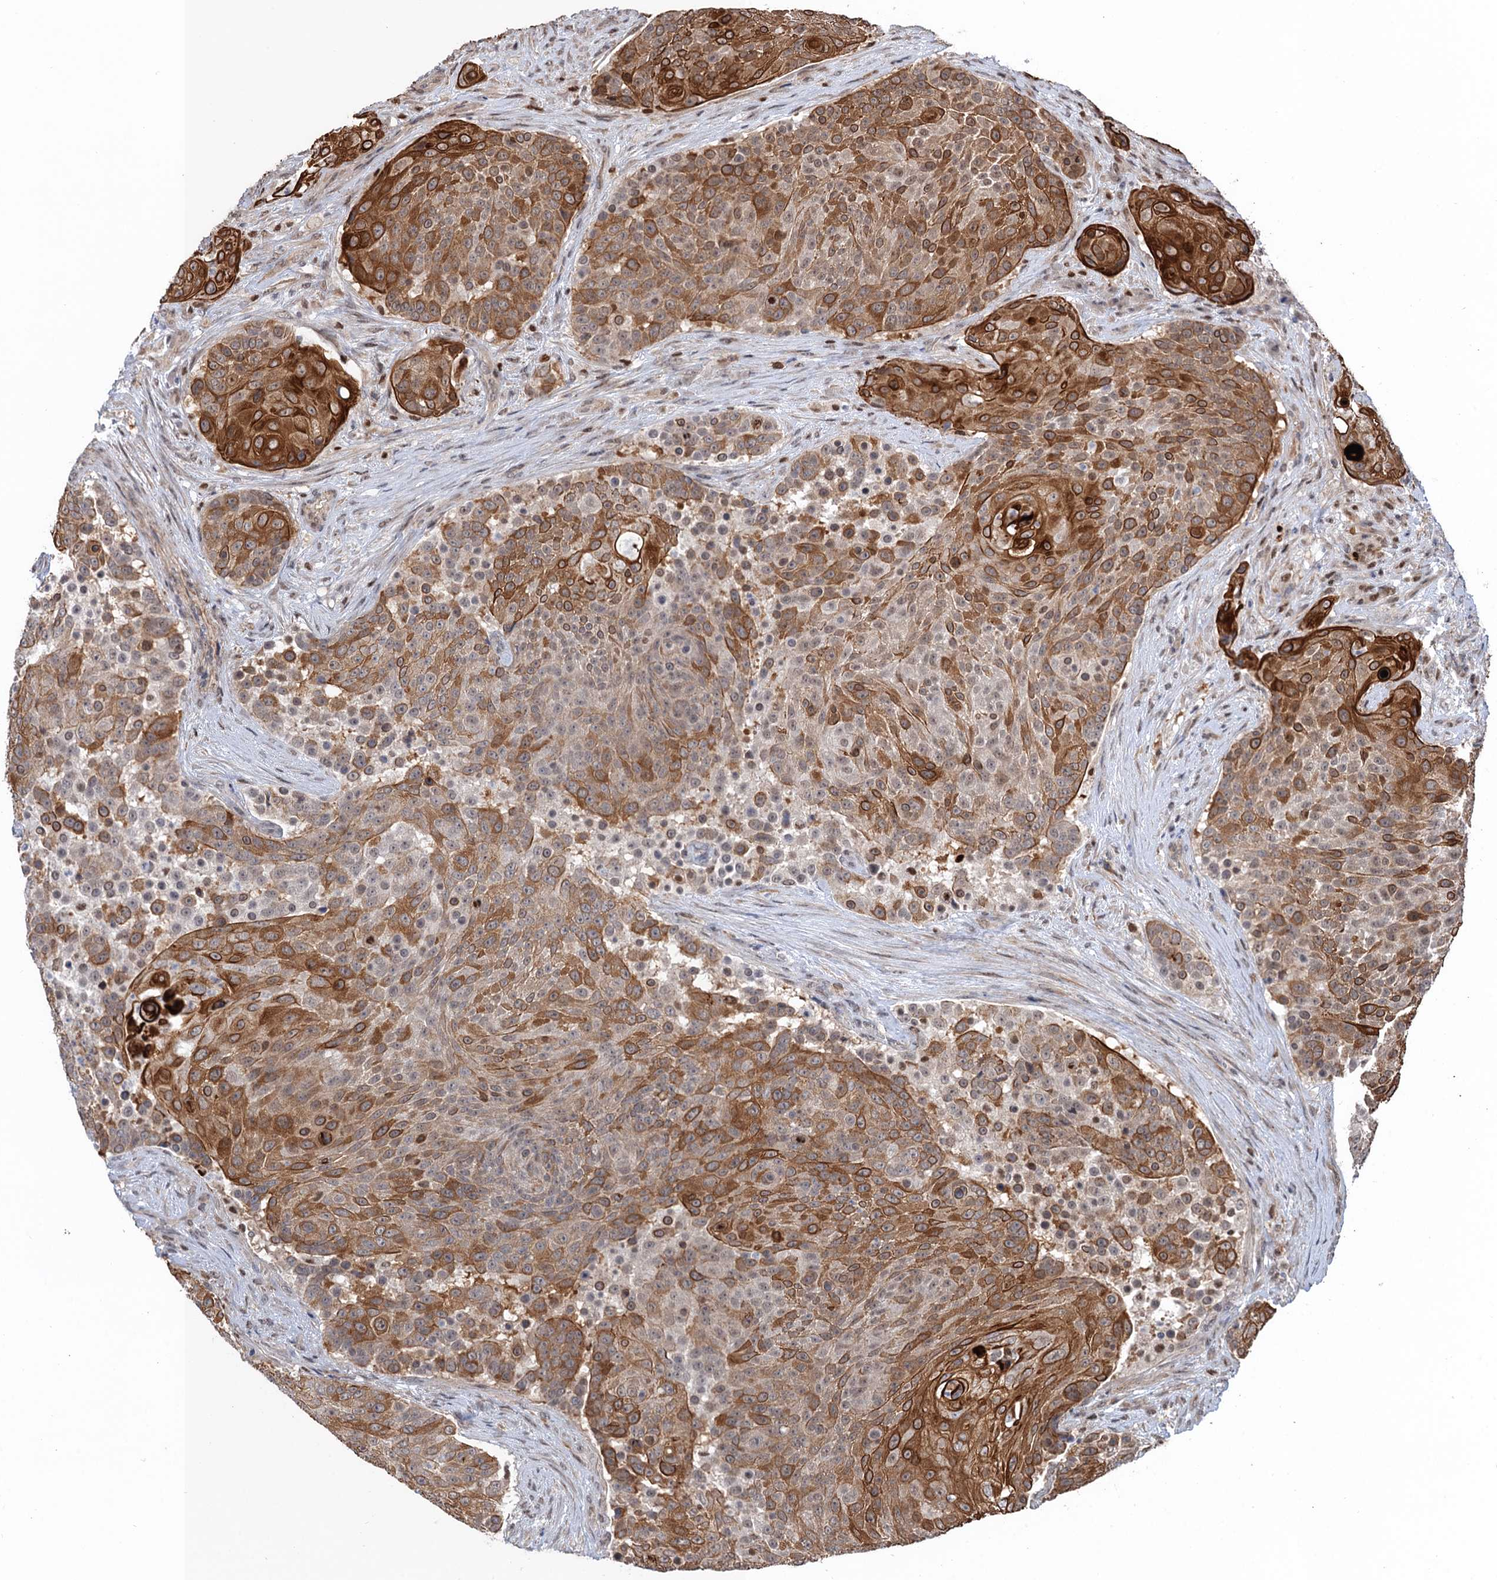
{"staining": {"intensity": "strong", "quantity": "25%-75%", "location": "cytoplasmic/membranous"}, "tissue": "urothelial cancer", "cell_type": "Tumor cells", "image_type": "cancer", "snomed": [{"axis": "morphology", "description": "Urothelial carcinoma, High grade"}, {"axis": "topography", "description": "Urinary bladder"}], "caption": "Immunohistochemistry (IHC) histopathology image of urothelial carcinoma (high-grade) stained for a protein (brown), which shows high levels of strong cytoplasmic/membranous expression in approximately 25%-75% of tumor cells.", "gene": "TTC31", "patient": {"sex": "female", "age": 63}}